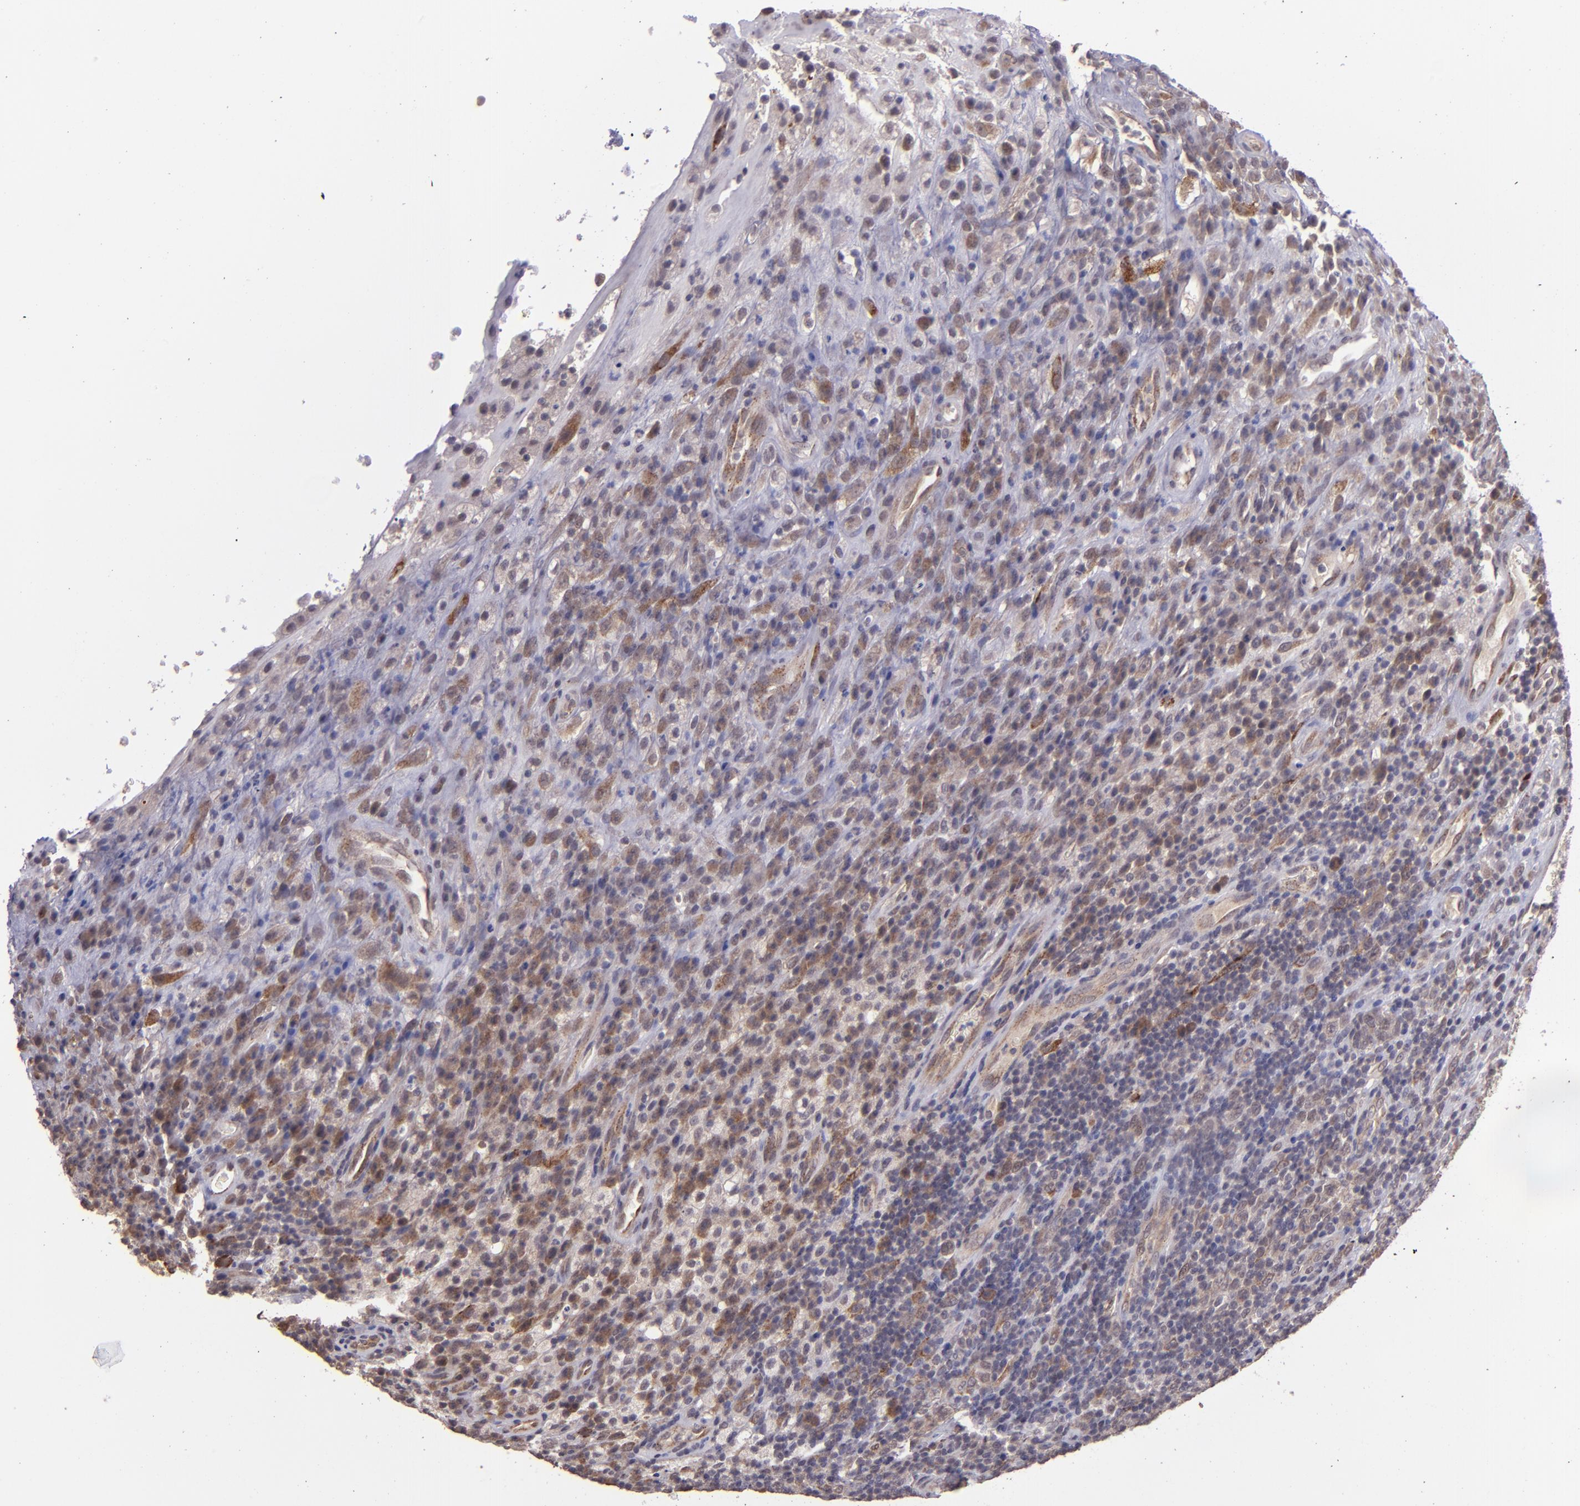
{"staining": {"intensity": "weak", "quantity": "<25%", "location": "cytoplasmic/membranous"}, "tissue": "testis cancer", "cell_type": "Tumor cells", "image_type": "cancer", "snomed": [{"axis": "morphology", "description": "Necrosis, NOS"}, {"axis": "morphology", "description": "Carcinoma, Embryonal, NOS"}, {"axis": "topography", "description": "Testis"}], "caption": "IHC histopathology image of human testis cancer (embryonal carcinoma) stained for a protein (brown), which exhibits no expression in tumor cells.", "gene": "TAF7L", "patient": {"sex": "male", "age": 19}}